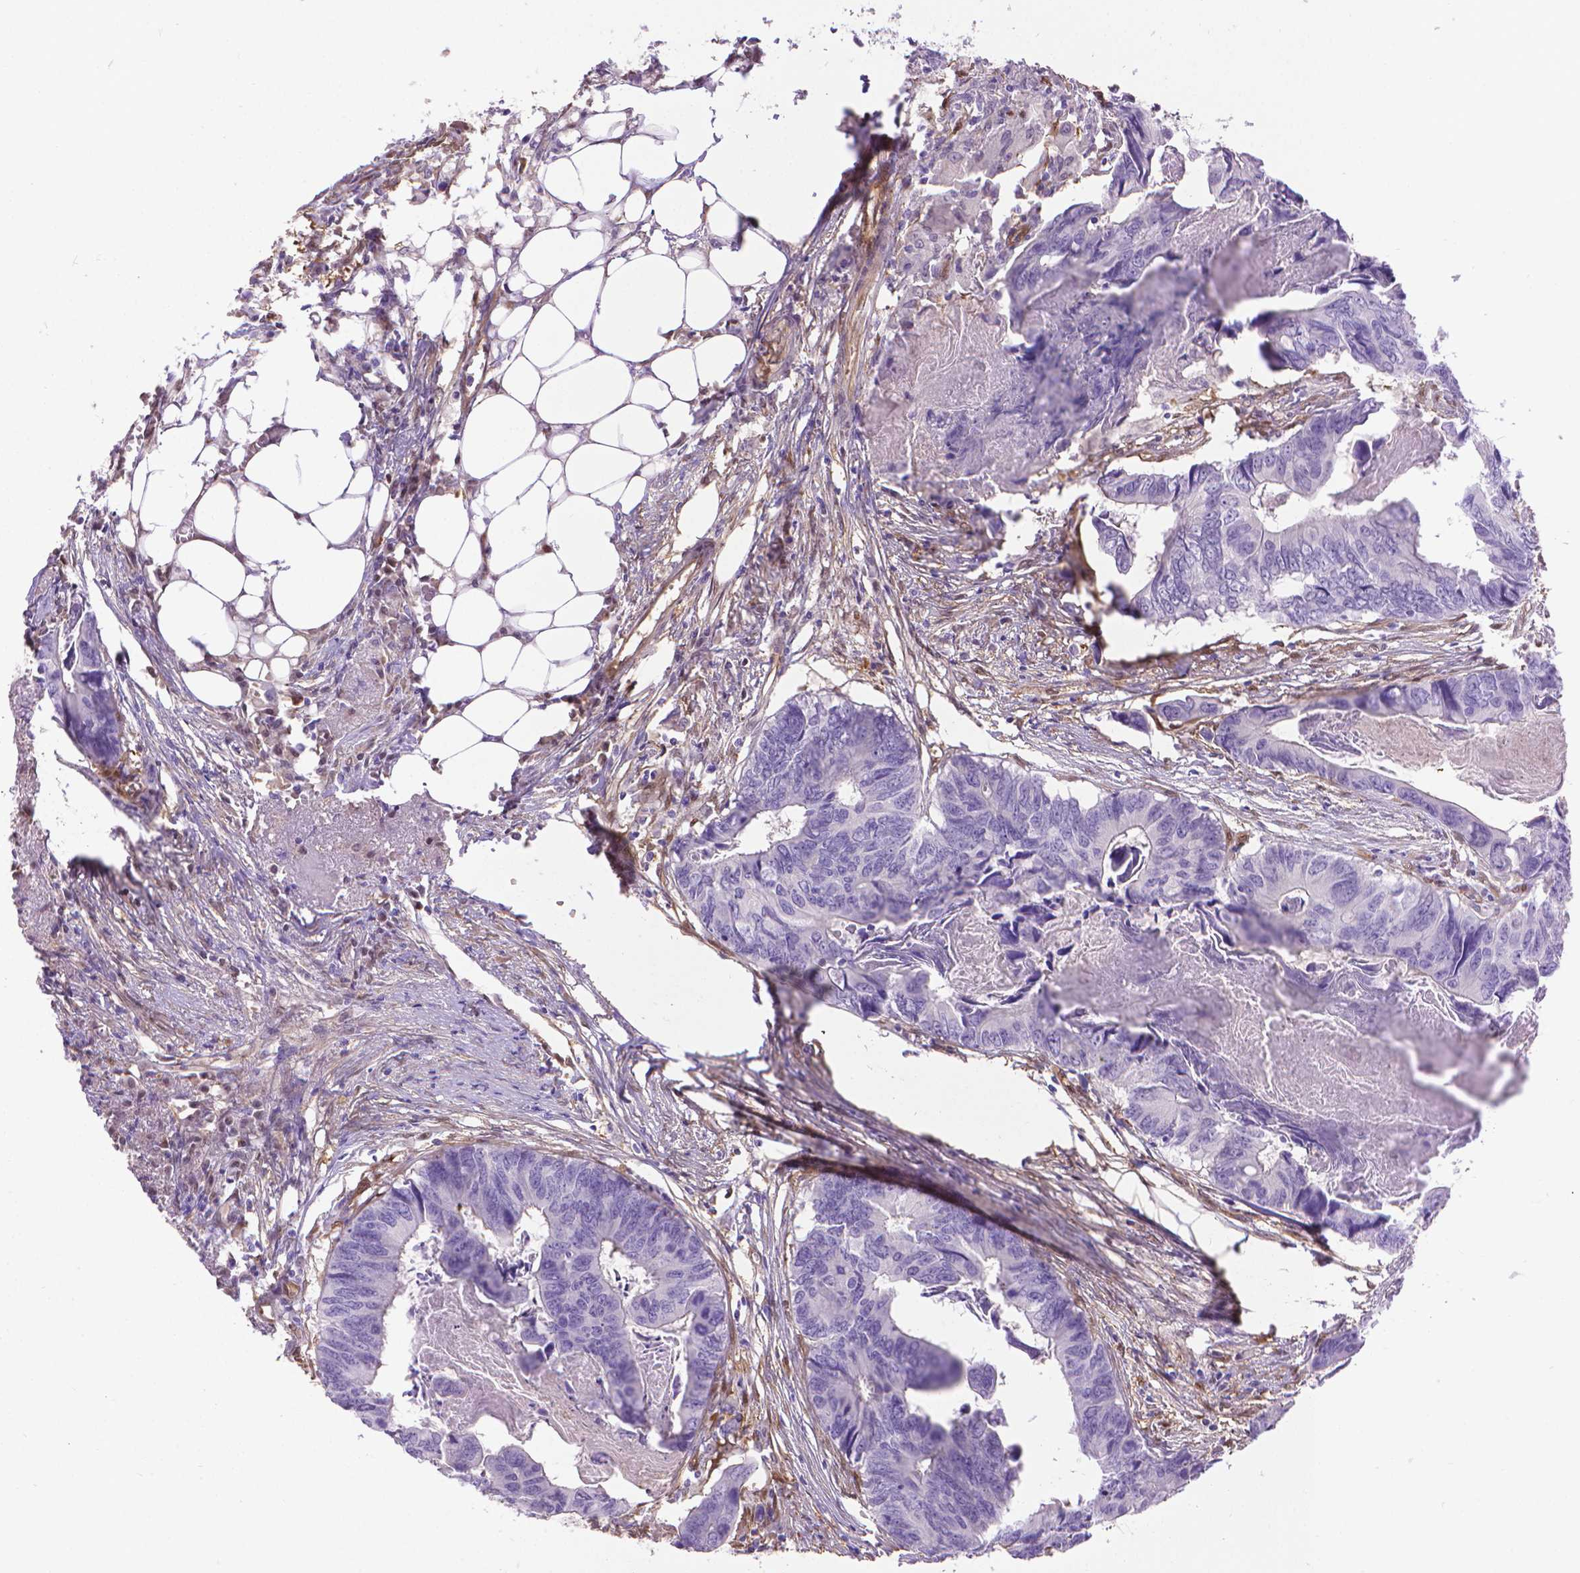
{"staining": {"intensity": "negative", "quantity": "none", "location": "none"}, "tissue": "colorectal cancer", "cell_type": "Tumor cells", "image_type": "cancer", "snomed": [{"axis": "morphology", "description": "Adenocarcinoma, NOS"}, {"axis": "topography", "description": "Colon"}], "caption": "The immunohistochemistry (IHC) photomicrograph has no significant staining in tumor cells of adenocarcinoma (colorectal) tissue.", "gene": "CLIC4", "patient": {"sex": "female", "age": 82}}